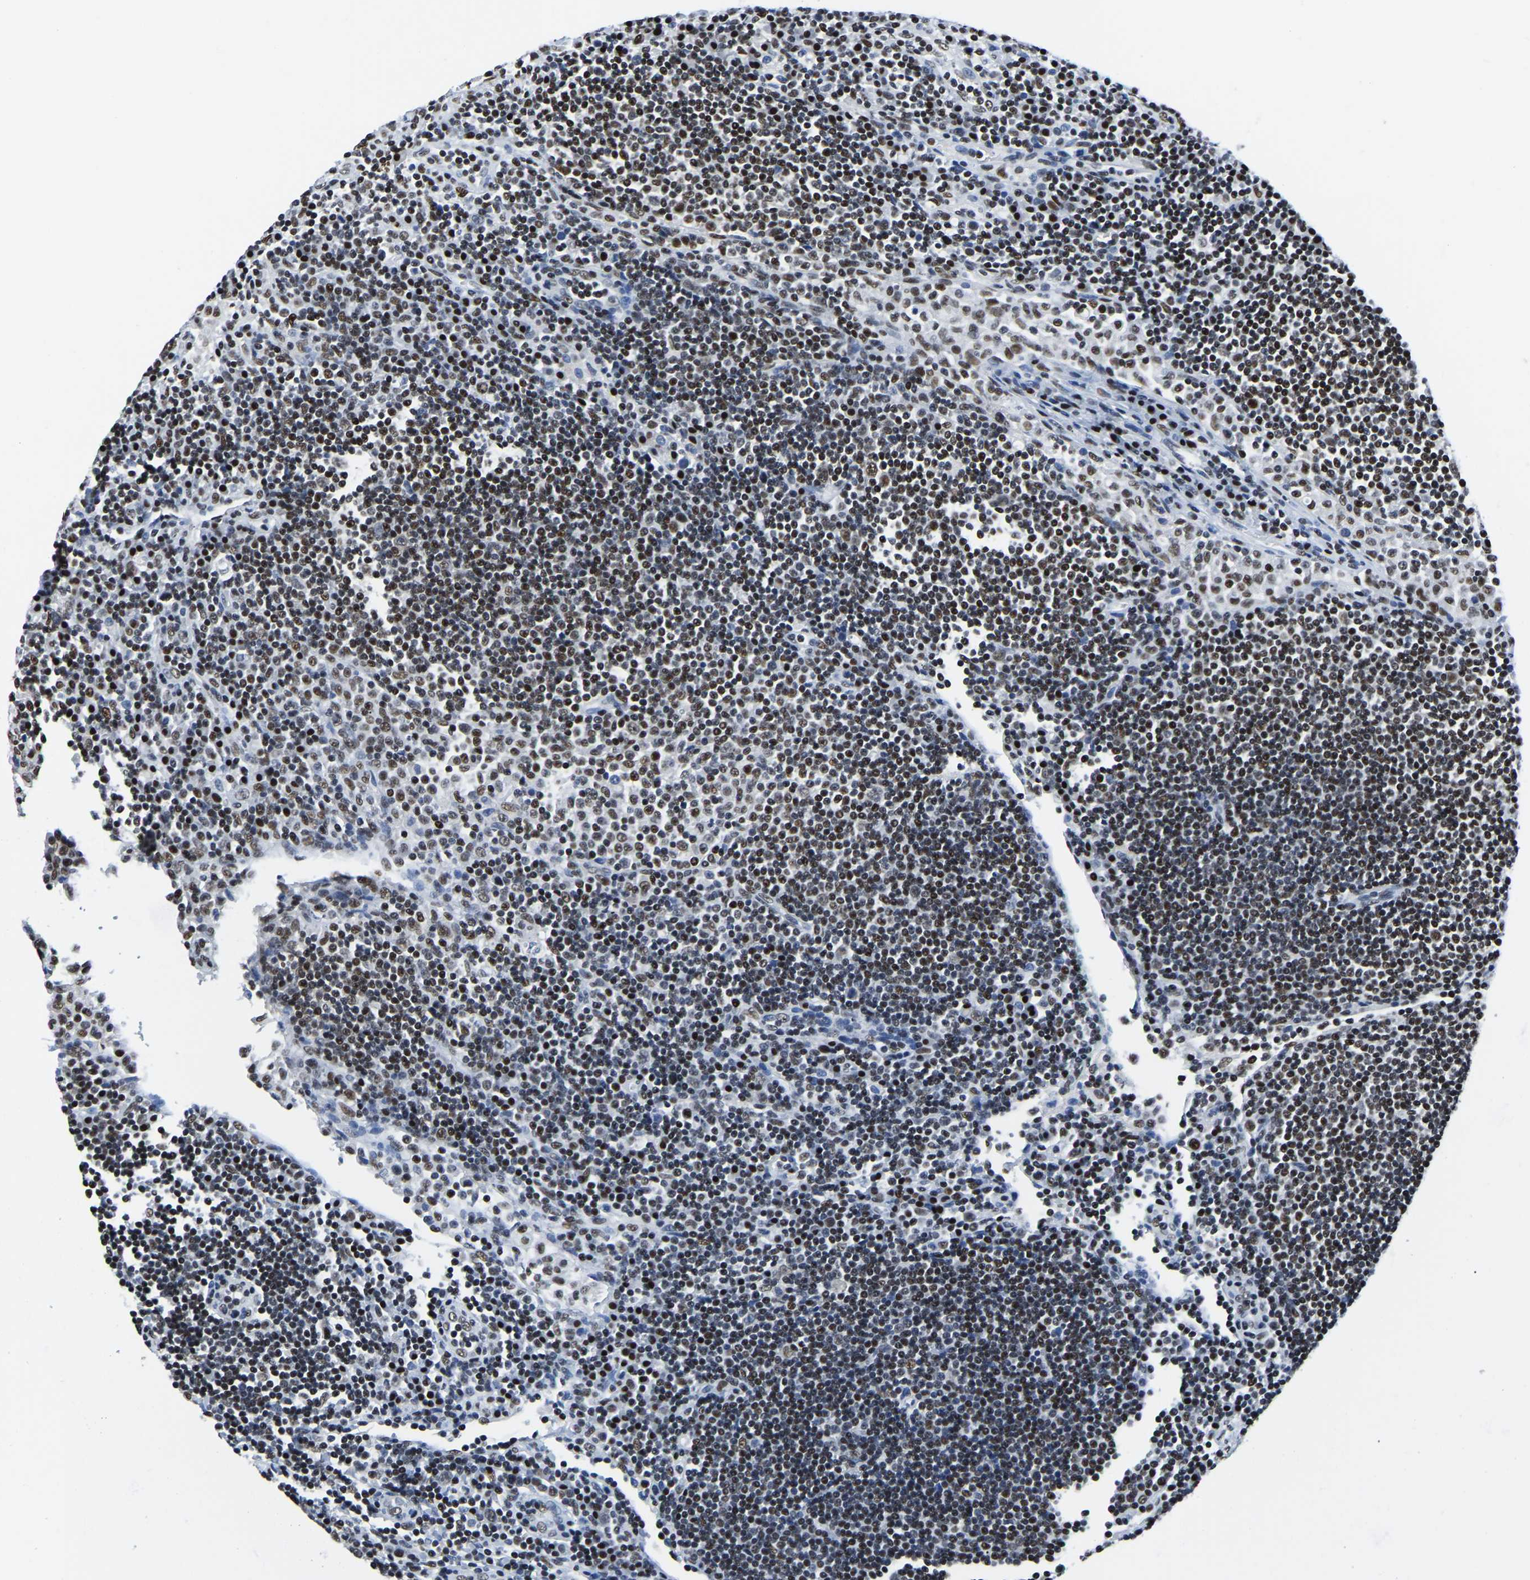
{"staining": {"intensity": "moderate", "quantity": ">75%", "location": "nuclear"}, "tissue": "lymph node", "cell_type": "Germinal center cells", "image_type": "normal", "snomed": [{"axis": "morphology", "description": "Normal tissue, NOS"}, {"axis": "topography", "description": "Lymph node"}], "caption": "Moderate nuclear protein staining is appreciated in about >75% of germinal center cells in lymph node.", "gene": "UBA1", "patient": {"sex": "female", "age": 53}}